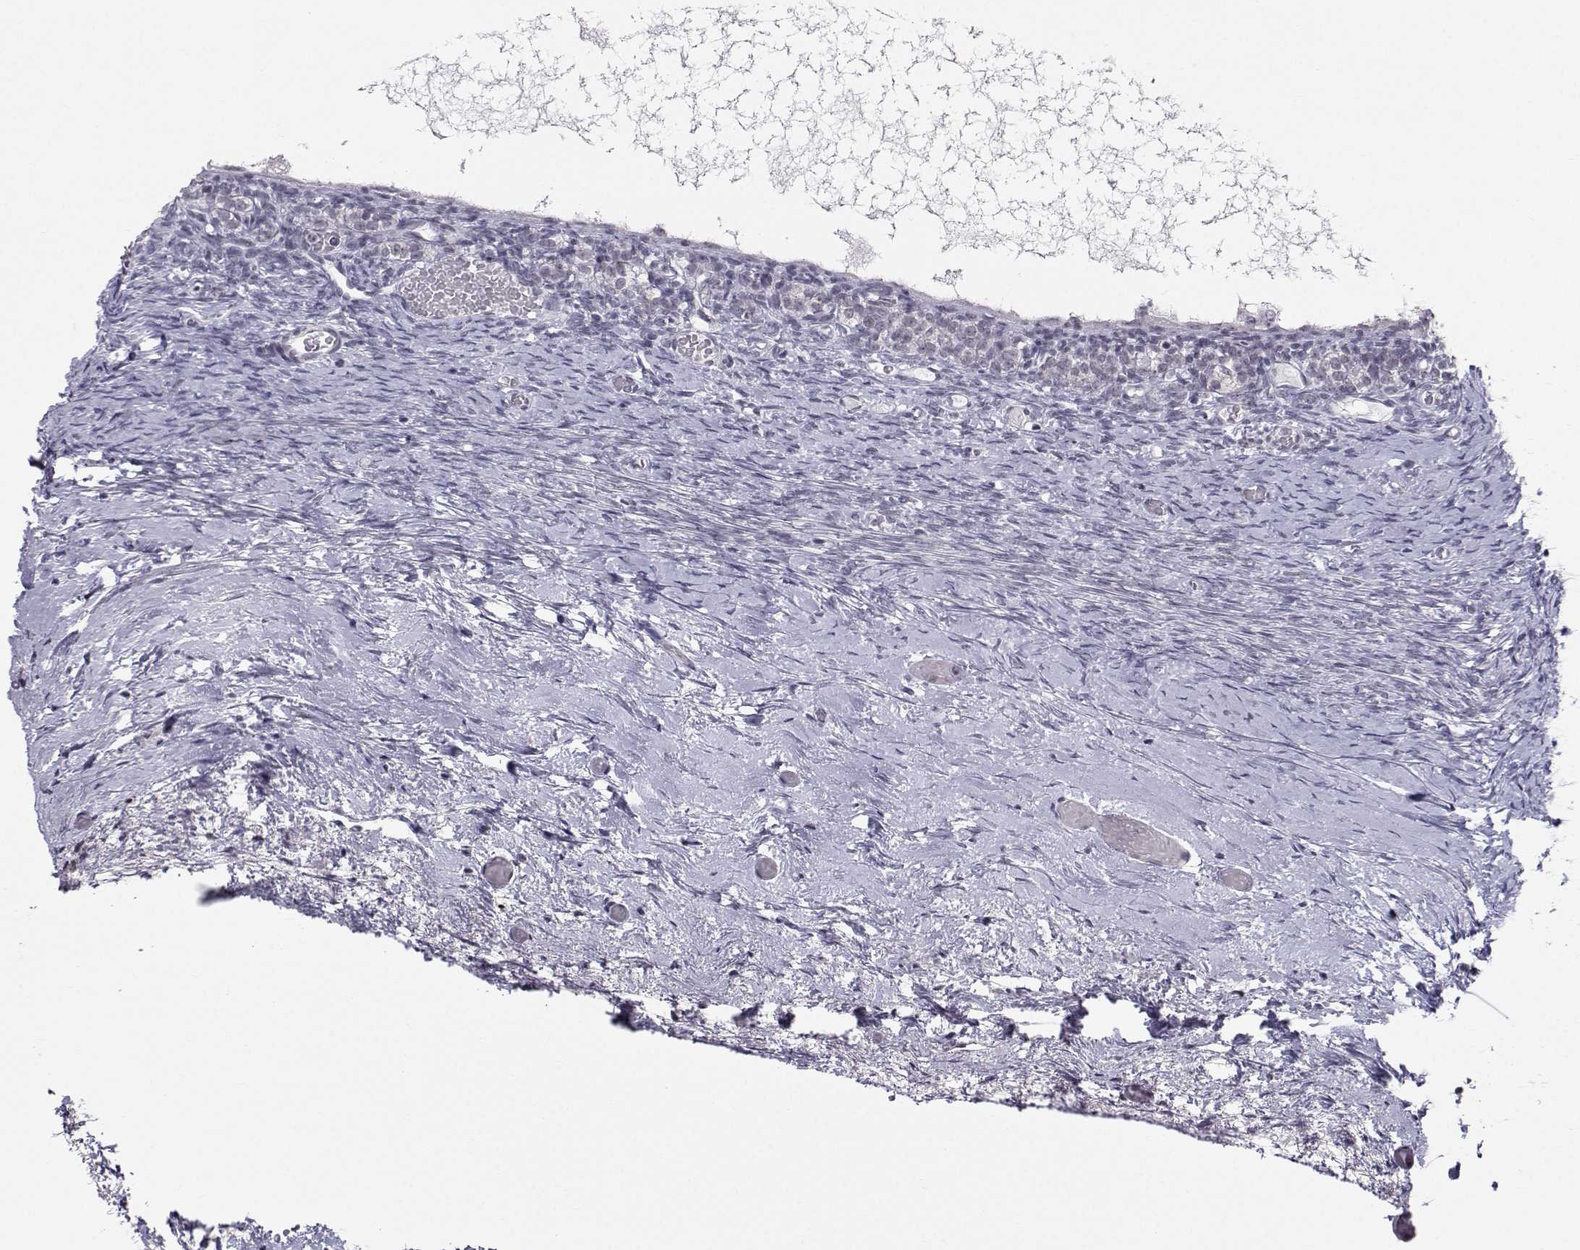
{"staining": {"intensity": "negative", "quantity": "none", "location": "none"}, "tissue": "ovary", "cell_type": "Follicle cells", "image_type": "normal", "snomed": [{"axis": "morphology", "description": "Normal tissue, NOS"}, {"axis": "topography", "description": "Ovary"}], "caption": "The histopathology image demonstrates no staining of follicle cells in benign ovary. (IHC, brightfield microscopy, high magnification).", "gene": "MARCHF4", "patient": {"sex": "female", "age": 39}}